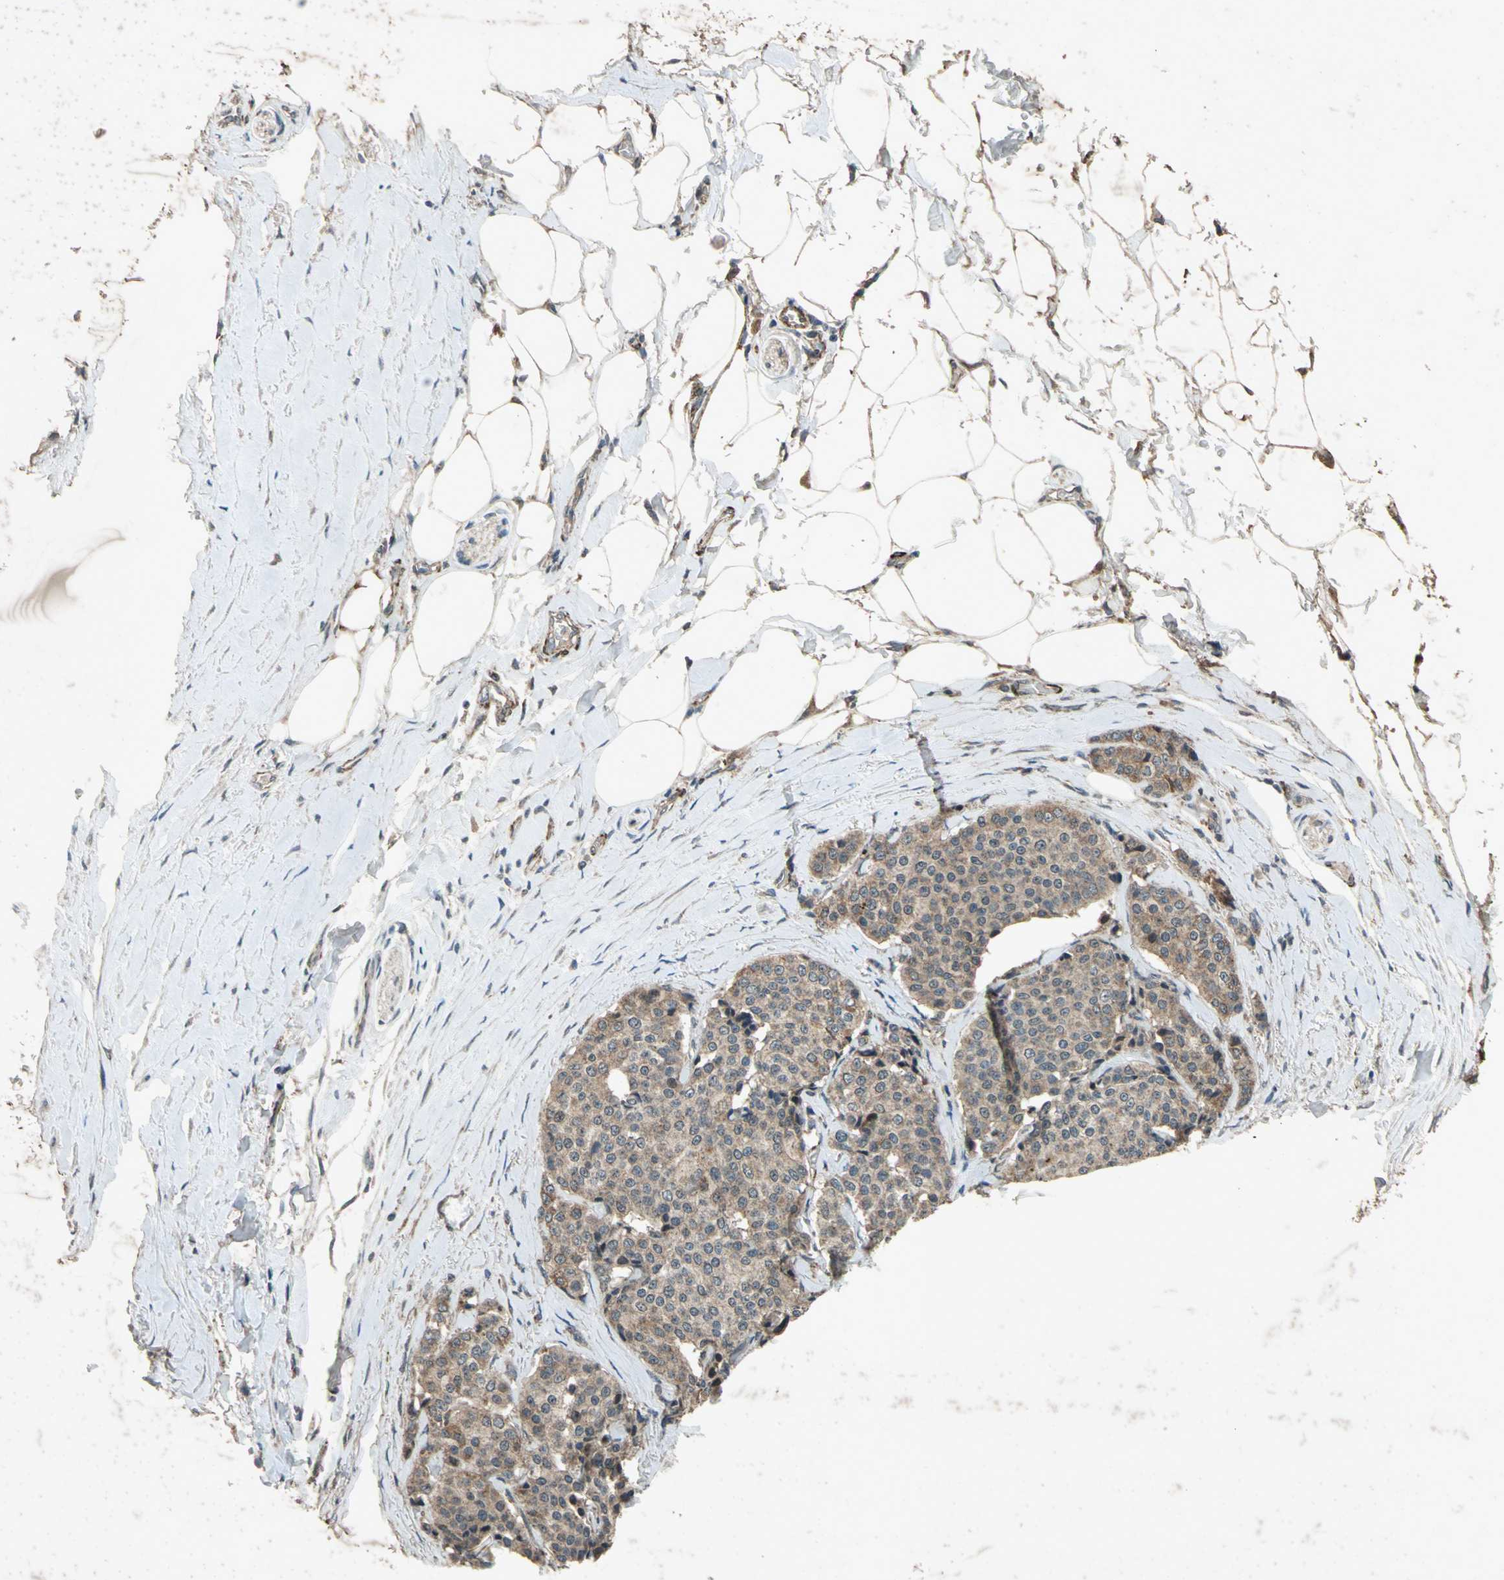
{"staining": {"intensity": "weak", "quantity": ">75%", "location": "cytoplasmic/membranous"}, "tissue": "carcinoid", "cell_type": "Tumor cells", "image_type": "cancer", "snomed": [{"axis": "morphology", "description": "Carcinoid, malignant, NOS"}, {"axis": "topography", "description": "Colon"}], "caption": "Immunohistochemical staining of carcinoid reveals weak cytoplasmic/membranous protein positivity in approximately >75% of tumor cells.", "gene": "SEPTIN4", "patient": {"sex": "female", "age": 61}}